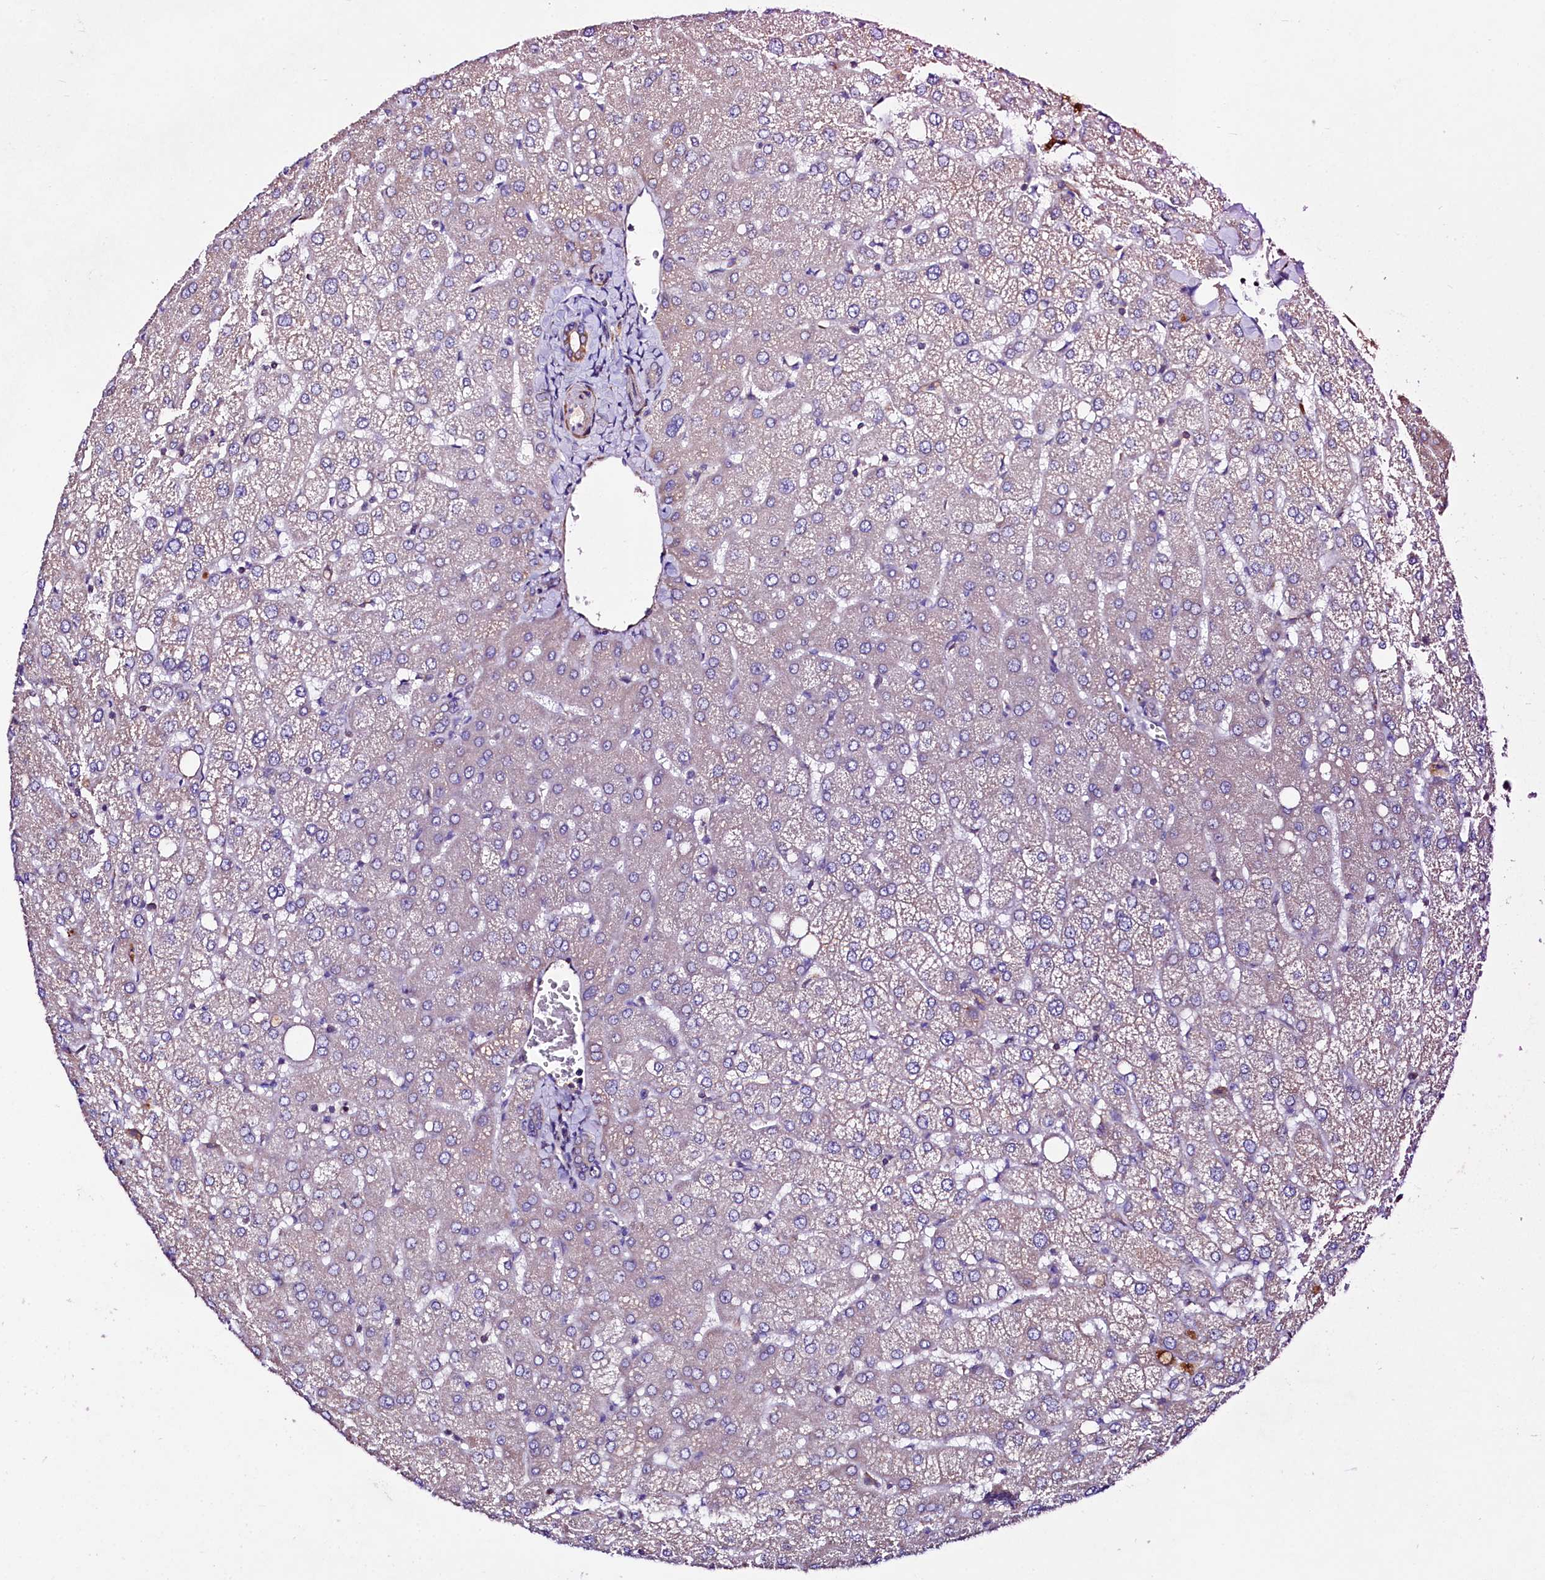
{"staining": {"intensity": "moderate", "quantity": "<25%", "location": "cytoplasmic/membranous"}, "tissue": "liver", "cell_type": "Cholangiocytes", "image_type": "normal", "snomed": [{"axis": "morphology", "description": "Normal tissue, NOS"}, {"axis": "topography", "description": "Liver"}], "caption": "Liver stained with immunohistochemistry displays moderate cytoplasmic/membranous positivity in approximately <25% of cholangiocytes. (IHC, brightfield microscopy, high magnification).", "gene": "CIAO3", "patient": {"sex": "female", "age": 54}}